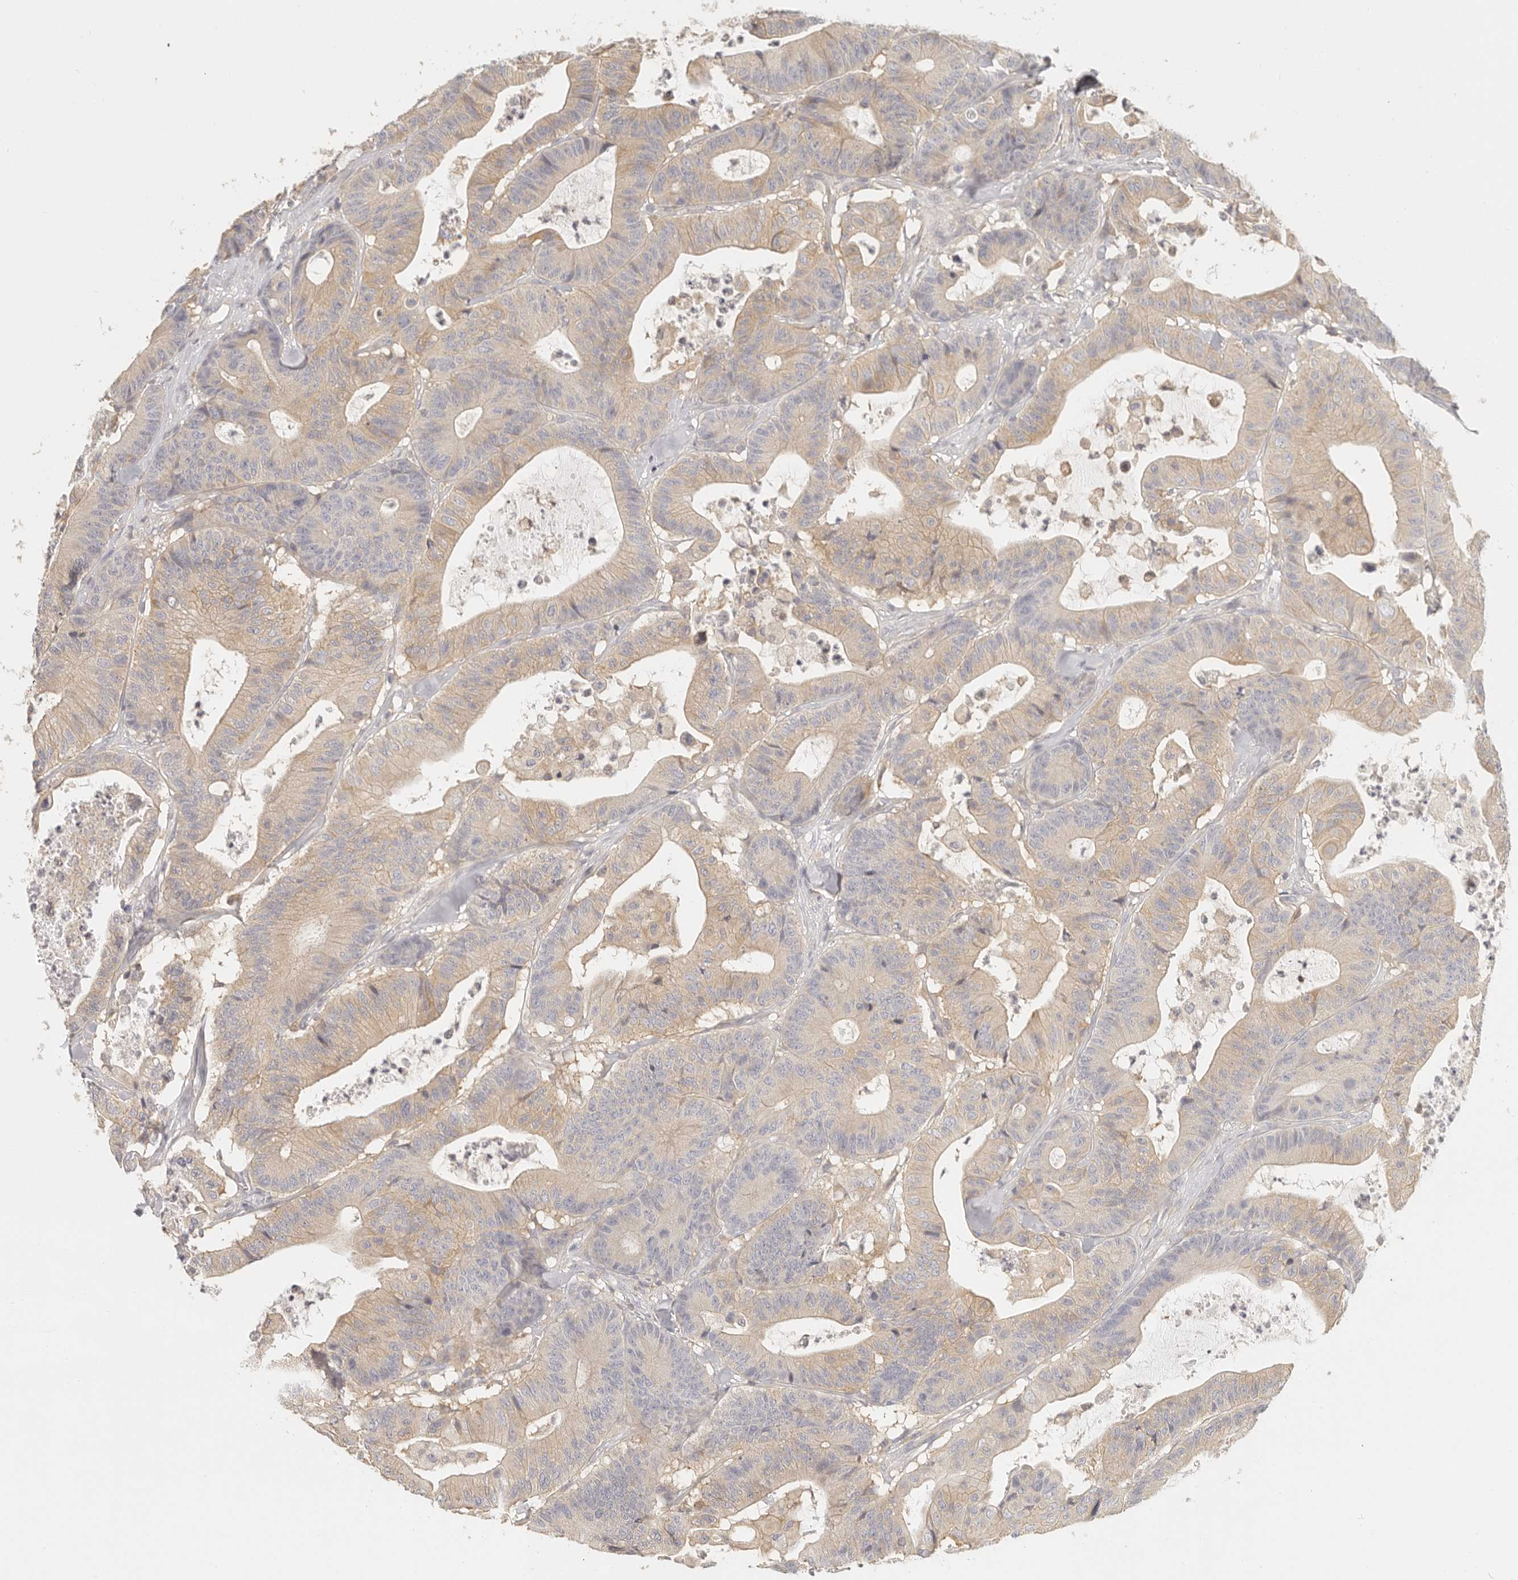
{"staining": {"intensity": "weak", "quantity": ">75%", "location": "cytoplasmic/membranous"}, "tissue": "colorectal cancer", "cell_type": "Tumor cells", "image_type": "cancer", "snomed": [{"axis": "morphology", "description": "Adenocarcinoma, NOS"}, {"axis": "topography", "description": "Colon"}], "caption": "High-power microscopy captured an immunohistochemistry (IHC) photomicrograph of colorectal cancer (adenocarcinoma), revealing weak cytoplasmic/membranous staining in approximately >75% of tumor cells.", "gene": "ANXA9", "patient": {"sex": "female", "age": 84}}